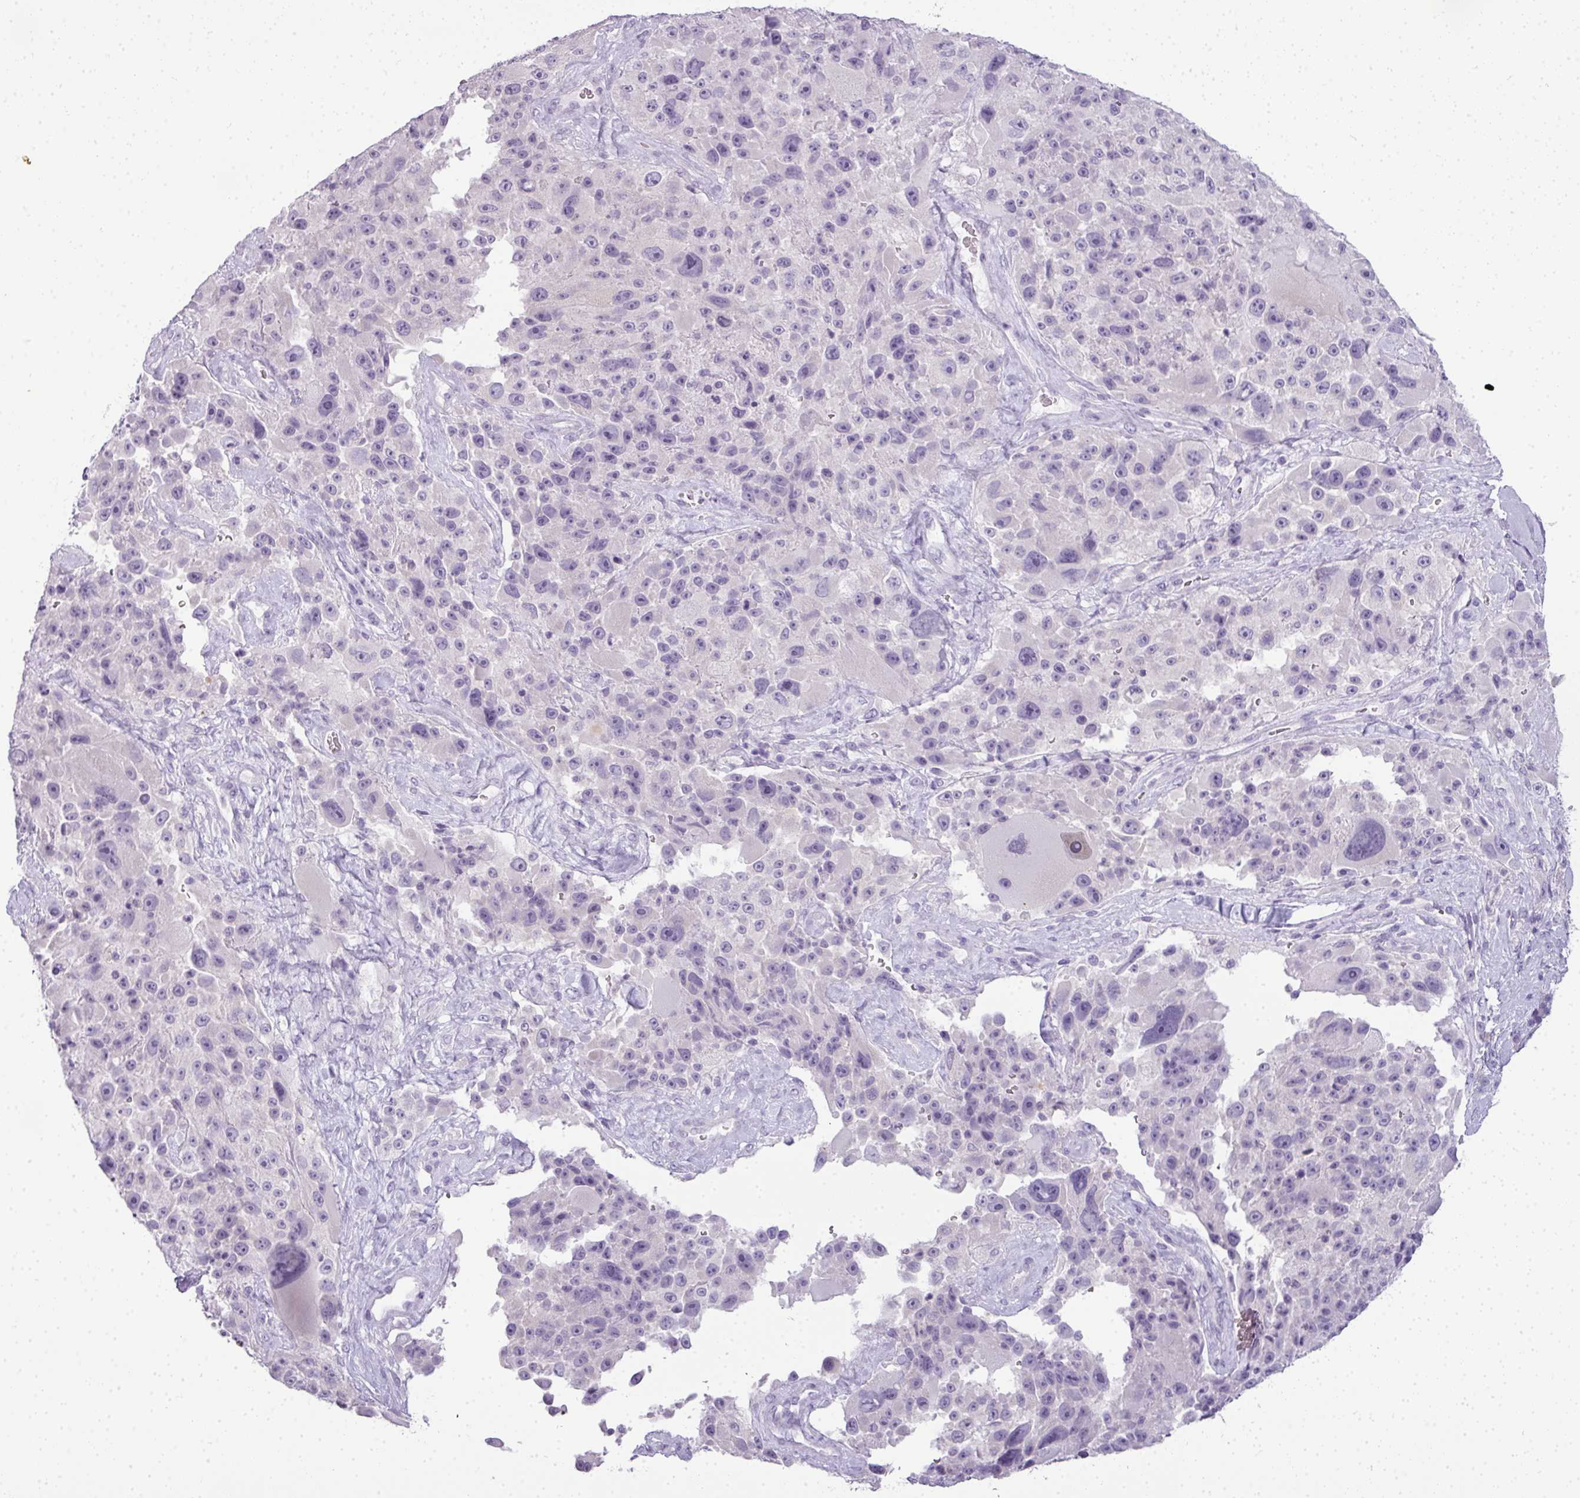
{"staining": {"intensity": "negative", "quantity": "none", "location": "none"}, "tissue": "melanoma", "cell_type": "Tumor cells", "image_type": "cancer", "snomed": [{"axis": "morphology", "description": "Malignant melanoma, Metastatic site"}, {"axis": "topography", "description": "Lymph node"}], "caption": "Immunohistochemistry (IHC) of malignant melanoma (metastatic site) shows no positivity in tumor cells.", "gene": "RBMY1F", "patient": {"sex": "male", "age": 62}}